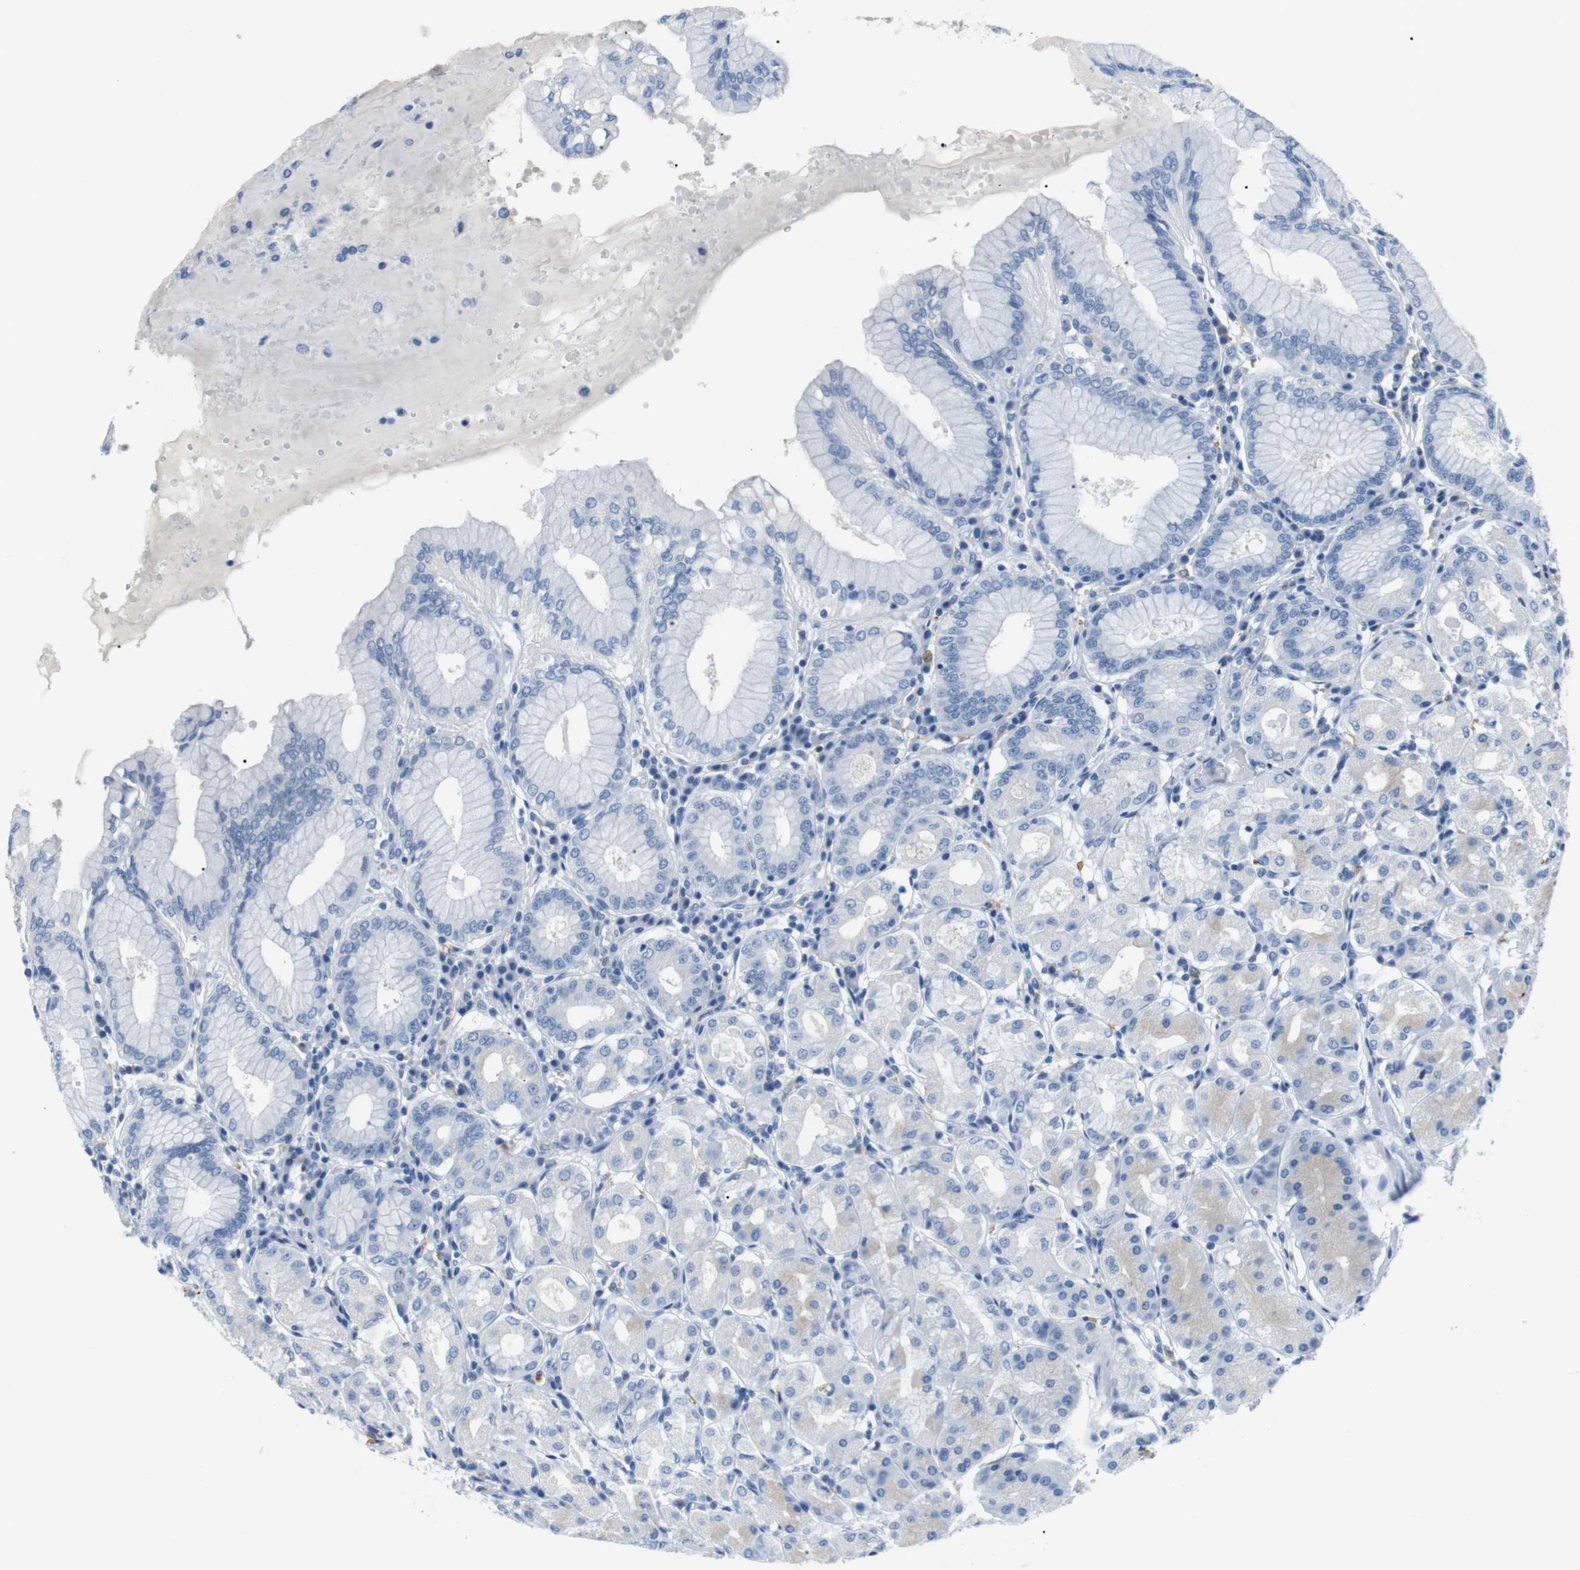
{"staining": {"intensity": "negative", "quantity": "none", "location": "none"}, "tissue": "stomach", "cell_type": "Glandular cells", "image_type": "normal", "snomed": [{"axis": "morphology", "description": "Normal tissue, NOS"}, {"axis": "topography", "description": "Stomach"}, {"axis": "topography", "description": "Stomach, lower"}], "caption": "High power microscopy image of an immunohistochemistry (IHC) histopathology image of benign stomach, revealing no significant positivity in glandular cells. (Brightfield microscopy of DAB (3,3'-diaminobenzidine) immunohistochemistry at high magnification).", "gene": "FCGRT", "patient": {"sex": "female", "age": 56}}